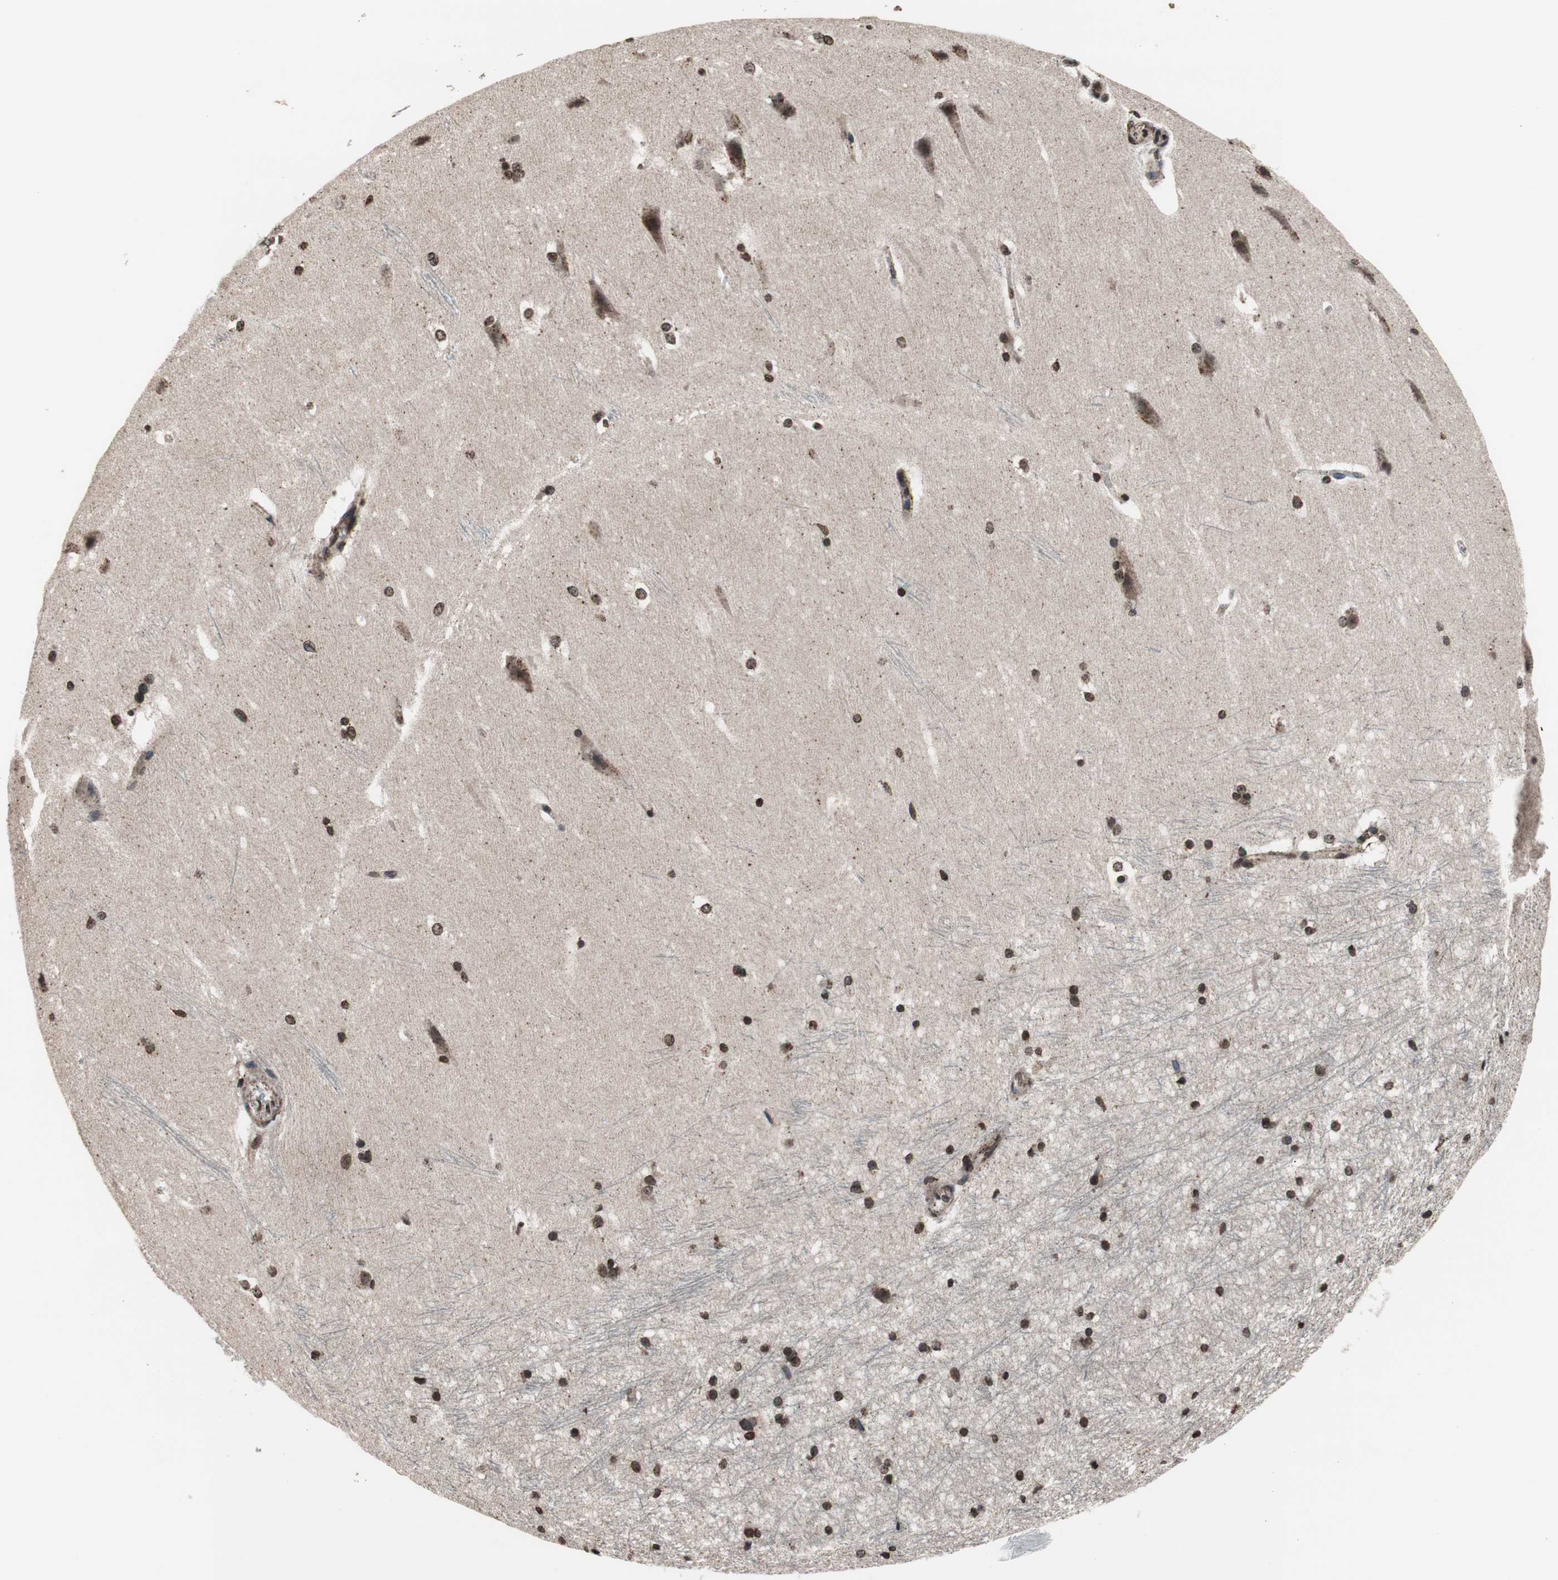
{"staining": {"intensity": "strong", "quantity": ">75%", "location": "nuclear"}, "tissue": "hippocampus", "cell_type": "Glial cells", "image_type": "normal", "snomed": [{"axis": "morphology", "description": "Normal tissue, NOS"}, {"axis": "topography", "description": "Hippocampus"}], "caption": "Protein positivity by immunohistochemistry (IHC) reveals strong nuclear positivity in about >75% of glial cells in normal hippocampus.", "gene": "RFC1", "patient": {"sex": "female", "age": 19}}